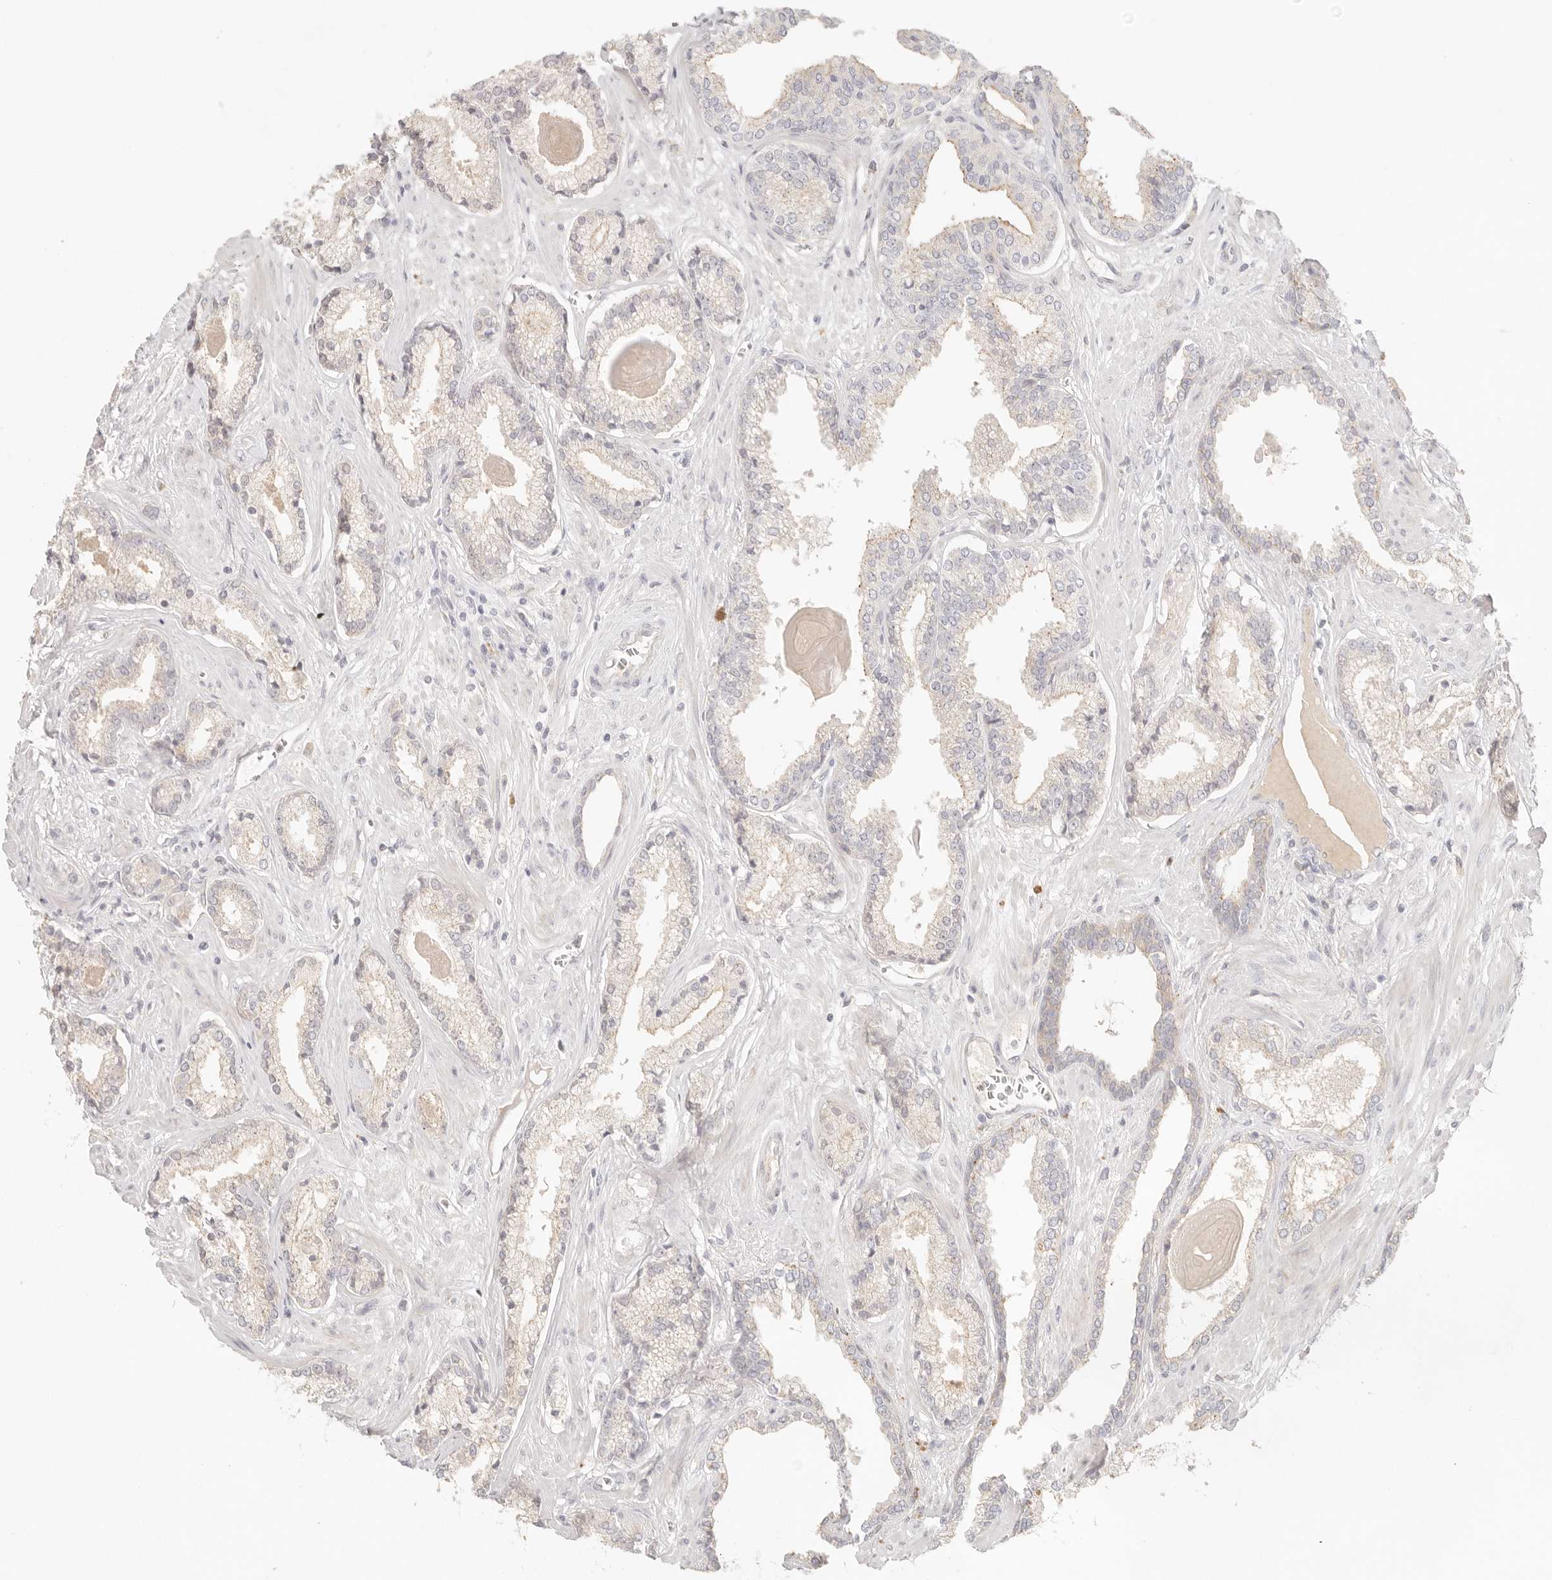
{"staining": {"intensity": "weak", "quantity": "<25%", "location": "cytoplasmic/membranous"}, "tissue": "prostate cancer", "cell_type": "Tumor cells", "image_type": "cancer", "snomed": [{"axis": "morphology", "description": "Adenocarcinoma, Low grade"}, {"axis": "topography", "description": "Prostate"}], "caption": "This is a image of IHC staining of prostate cancer (low-grade adenocarcinoma), which shows no expression in tumor cells.", "gene": "CEP120", "patient": {"sex": "male", "age": 70}}